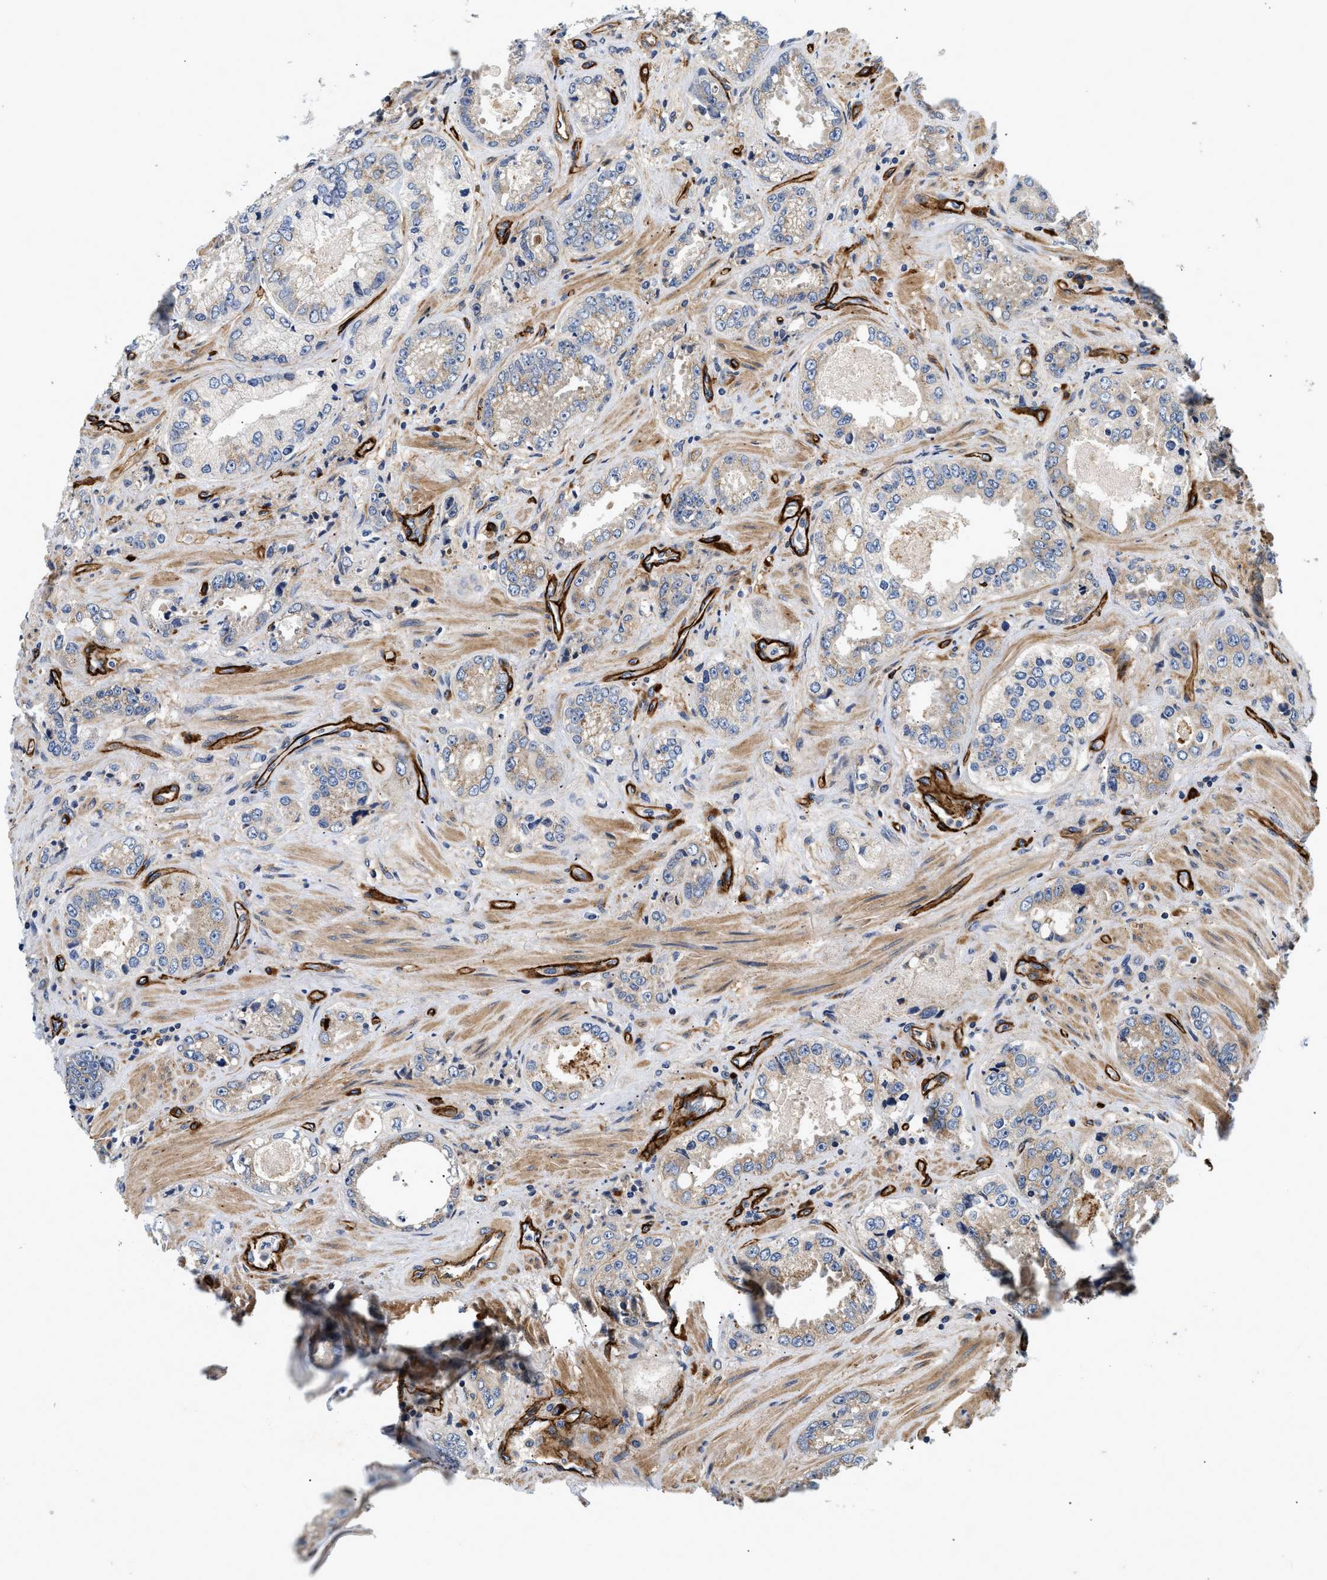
{"staining": {"intensity": "weak", "quantity": "25%-75%", "location": "cytoplasmic/membranous"}, "tissue": "prostate cancer", "cell_type": "Tumor cells", "image_type": "cancer", "snomed": [{"axis": "morphology", "description": "Adenocarcinoma, High grade"}, {"axis": "topography", "description": "Prostate"}], "caption": "Protein staining demonstrates weak cytoplasmic/membranous expression in approximately 25%-75% of tumor cells in prostate cancer.", "gene": "NME6", "patient": {"sex": "male", "age": 61}}